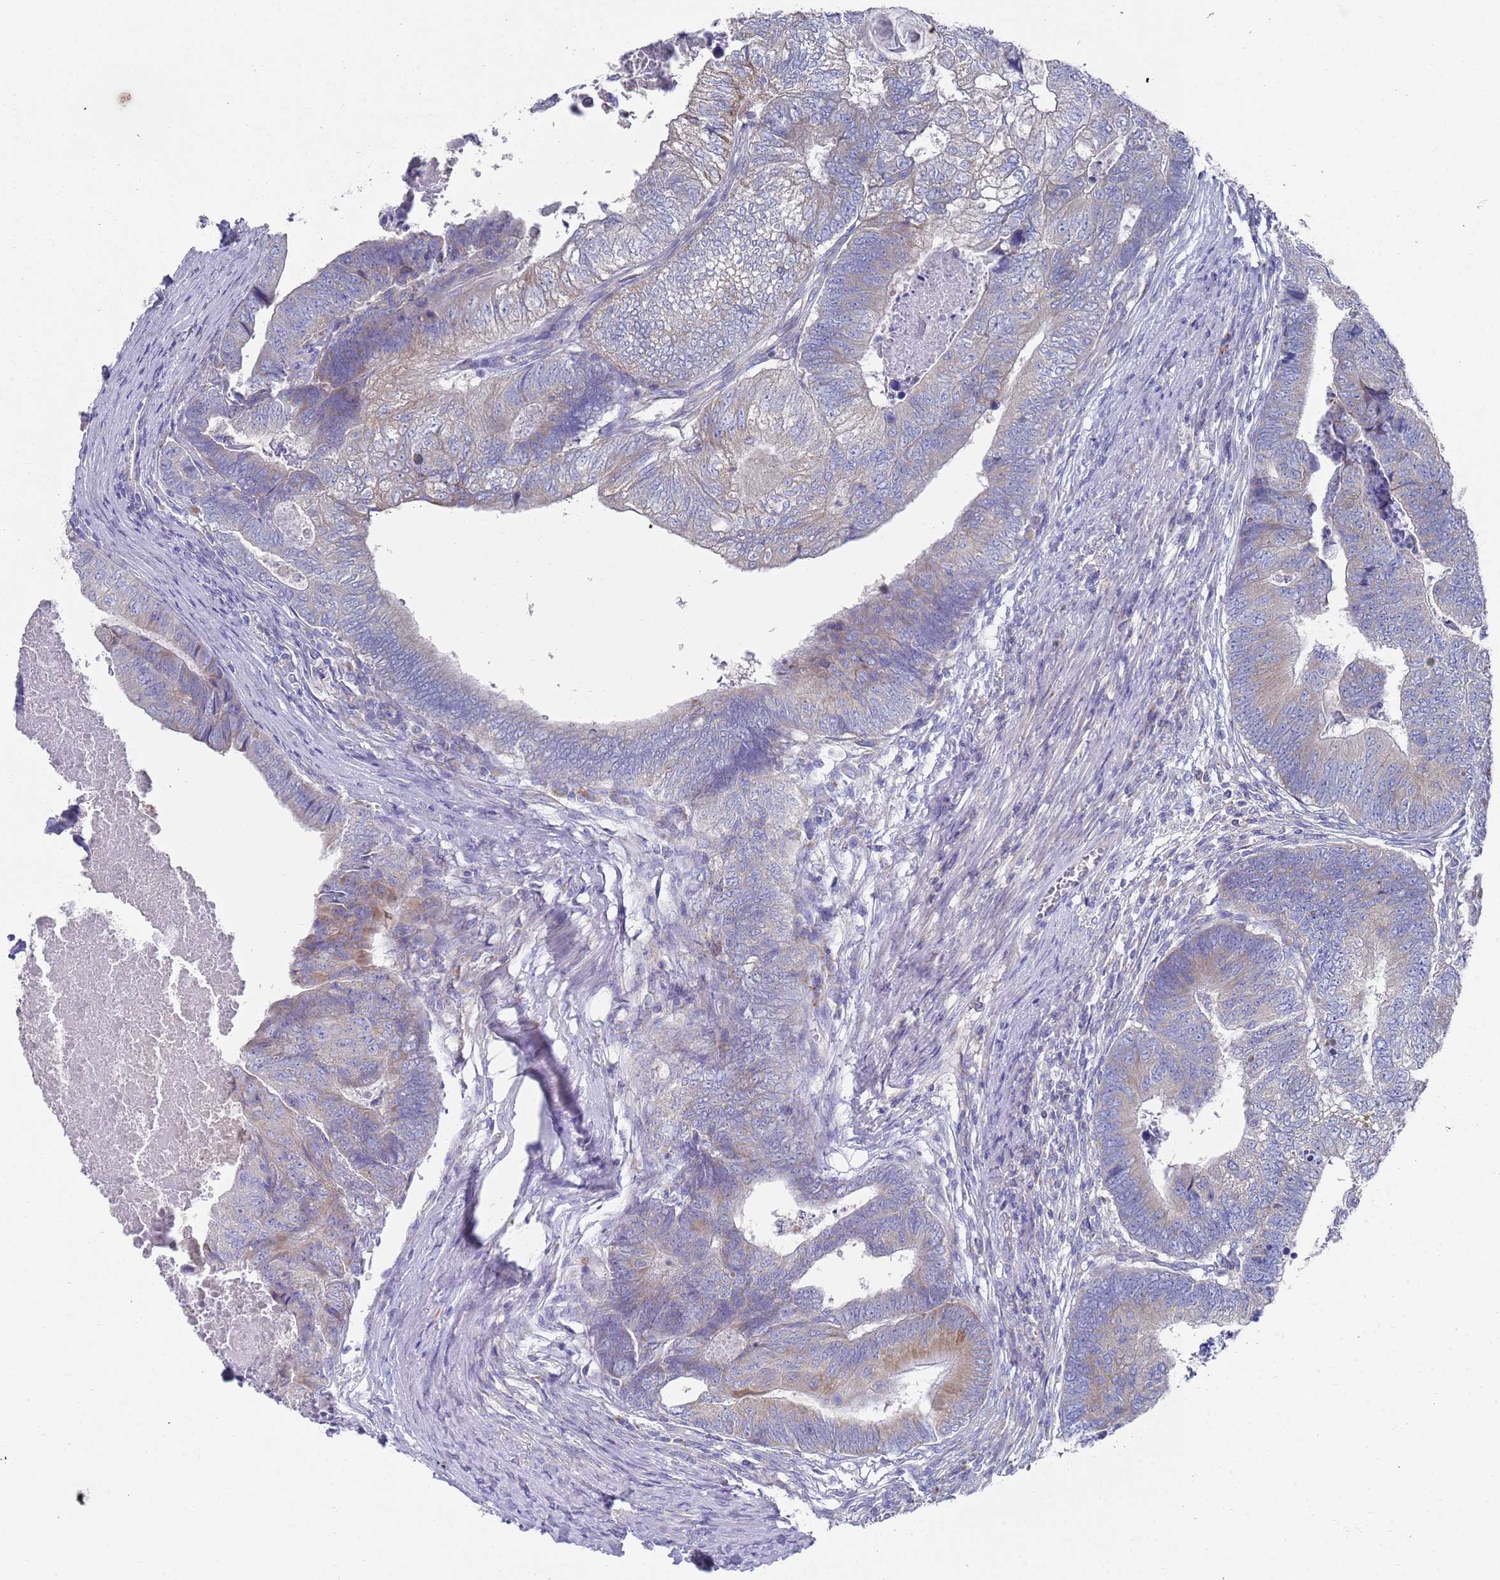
{"staining": {"intensity": "moderate", "quantity": "<25%", "location": "cytoplasmic/membranous"}, "tissue": "colorectal cancer", "cell_type": "Tumor cells", "image_type": "cancer", "snomed": [{"axis": "morphology", "description": "Adenocarcinoma, NOS"}, {"axis": "topography", "description": "Colon"}], "caption": "Tumor cells reveal moderate cytoplasmic/membranous positivity in approximately <25% of cells in colorectal cancer (adenocarcinoma).", "gene": "NPEPPS", "patient": {"sex": "female", "age": 67}}